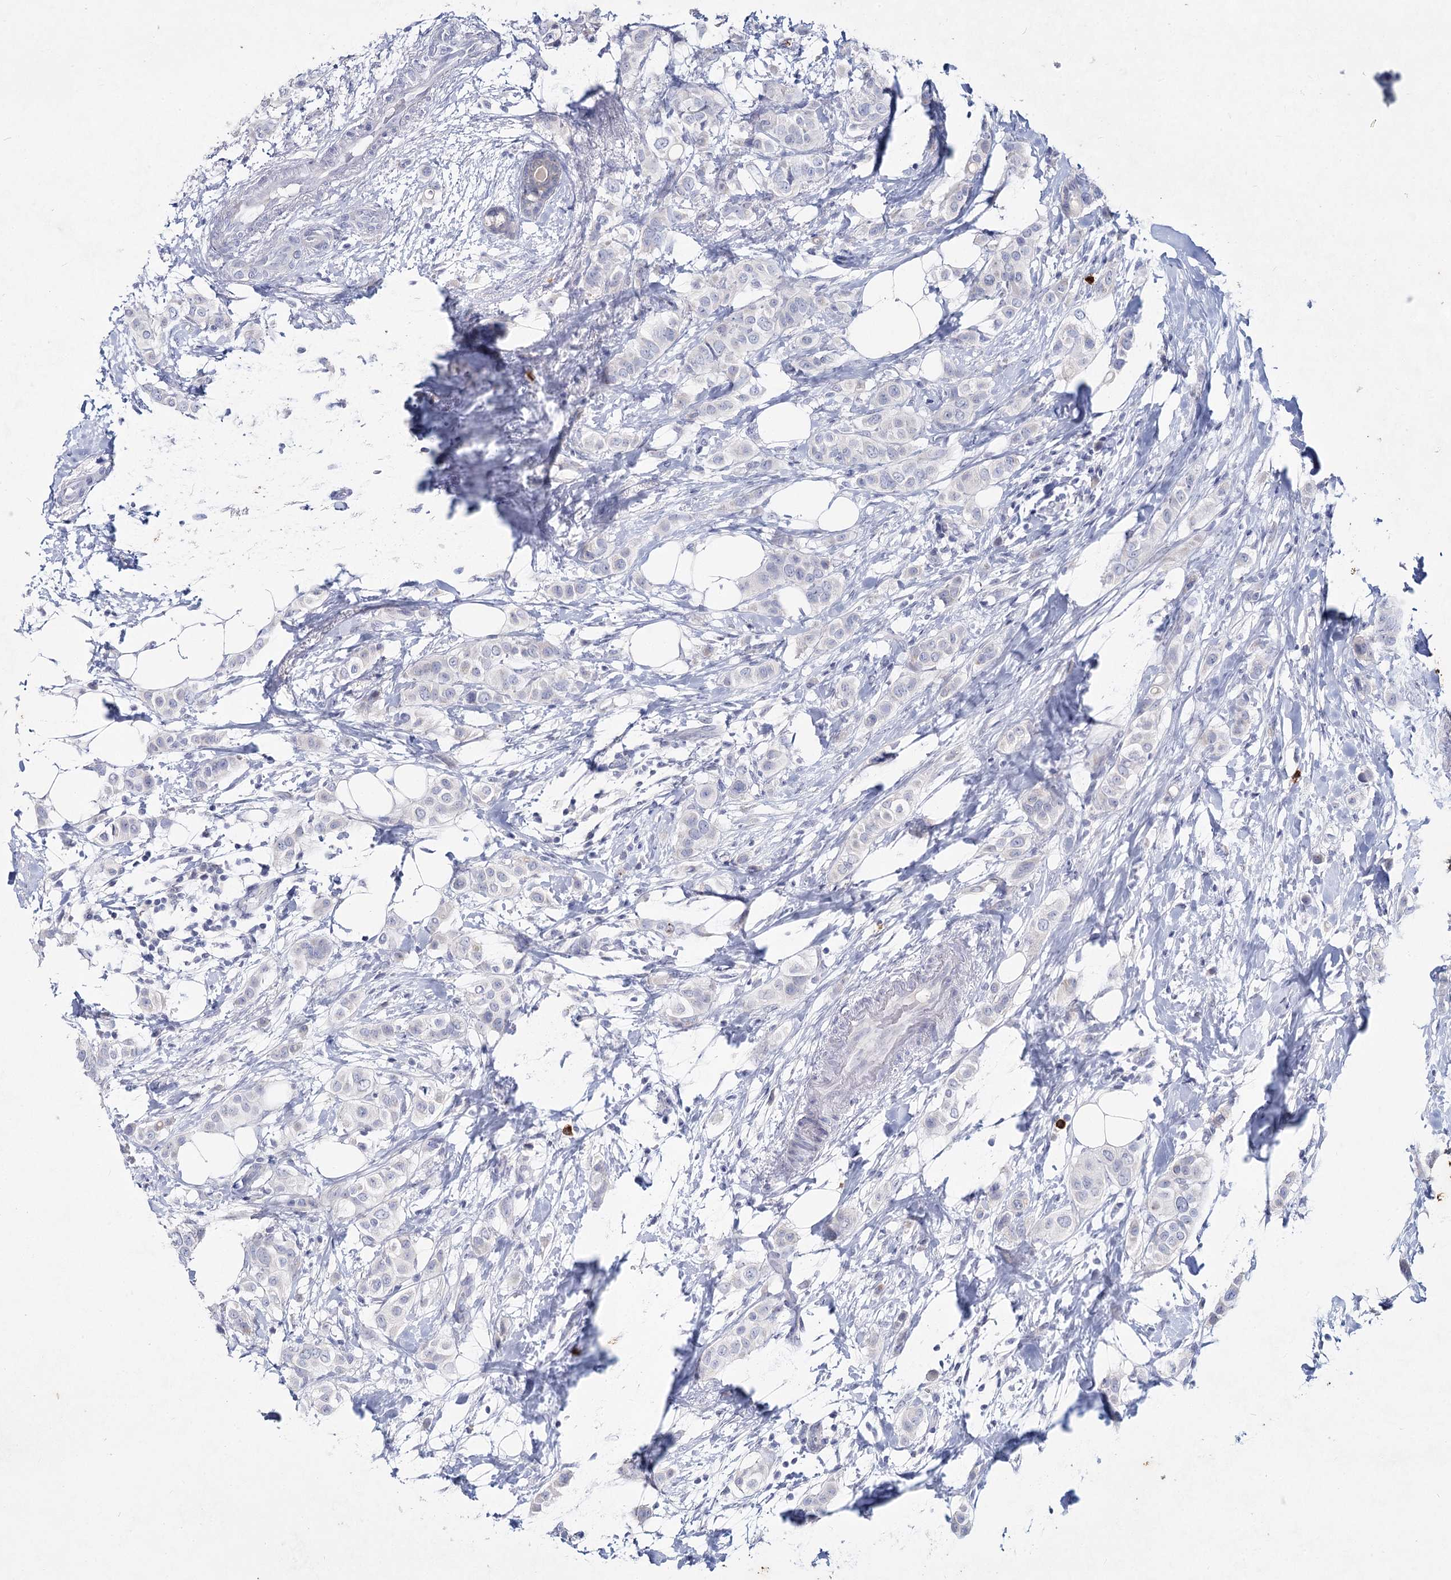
{"staining": {"intensity": "negative", "quantity": "none", "location": "none"}, "tissue": "breast cancer", "cell_type": "Tumor cells", "image_type": "cancer", "snomed": [{"axis": "morphology", "description": "Lobular carcinoma"}, {"axis": "topography", "description": "Breast"}], "caption": "The immunohistochemistry micrograph has no significant staining in tumor cells of breast cancer (lobular carcinoma) tissue. (Stains: DAB immunohistochemistry with hematoxylin counter stain, Microscopy: brightfield microscopy at high magnification).", "gene": "CCDC73", "patient": {"sex": "female", "age": 51}}